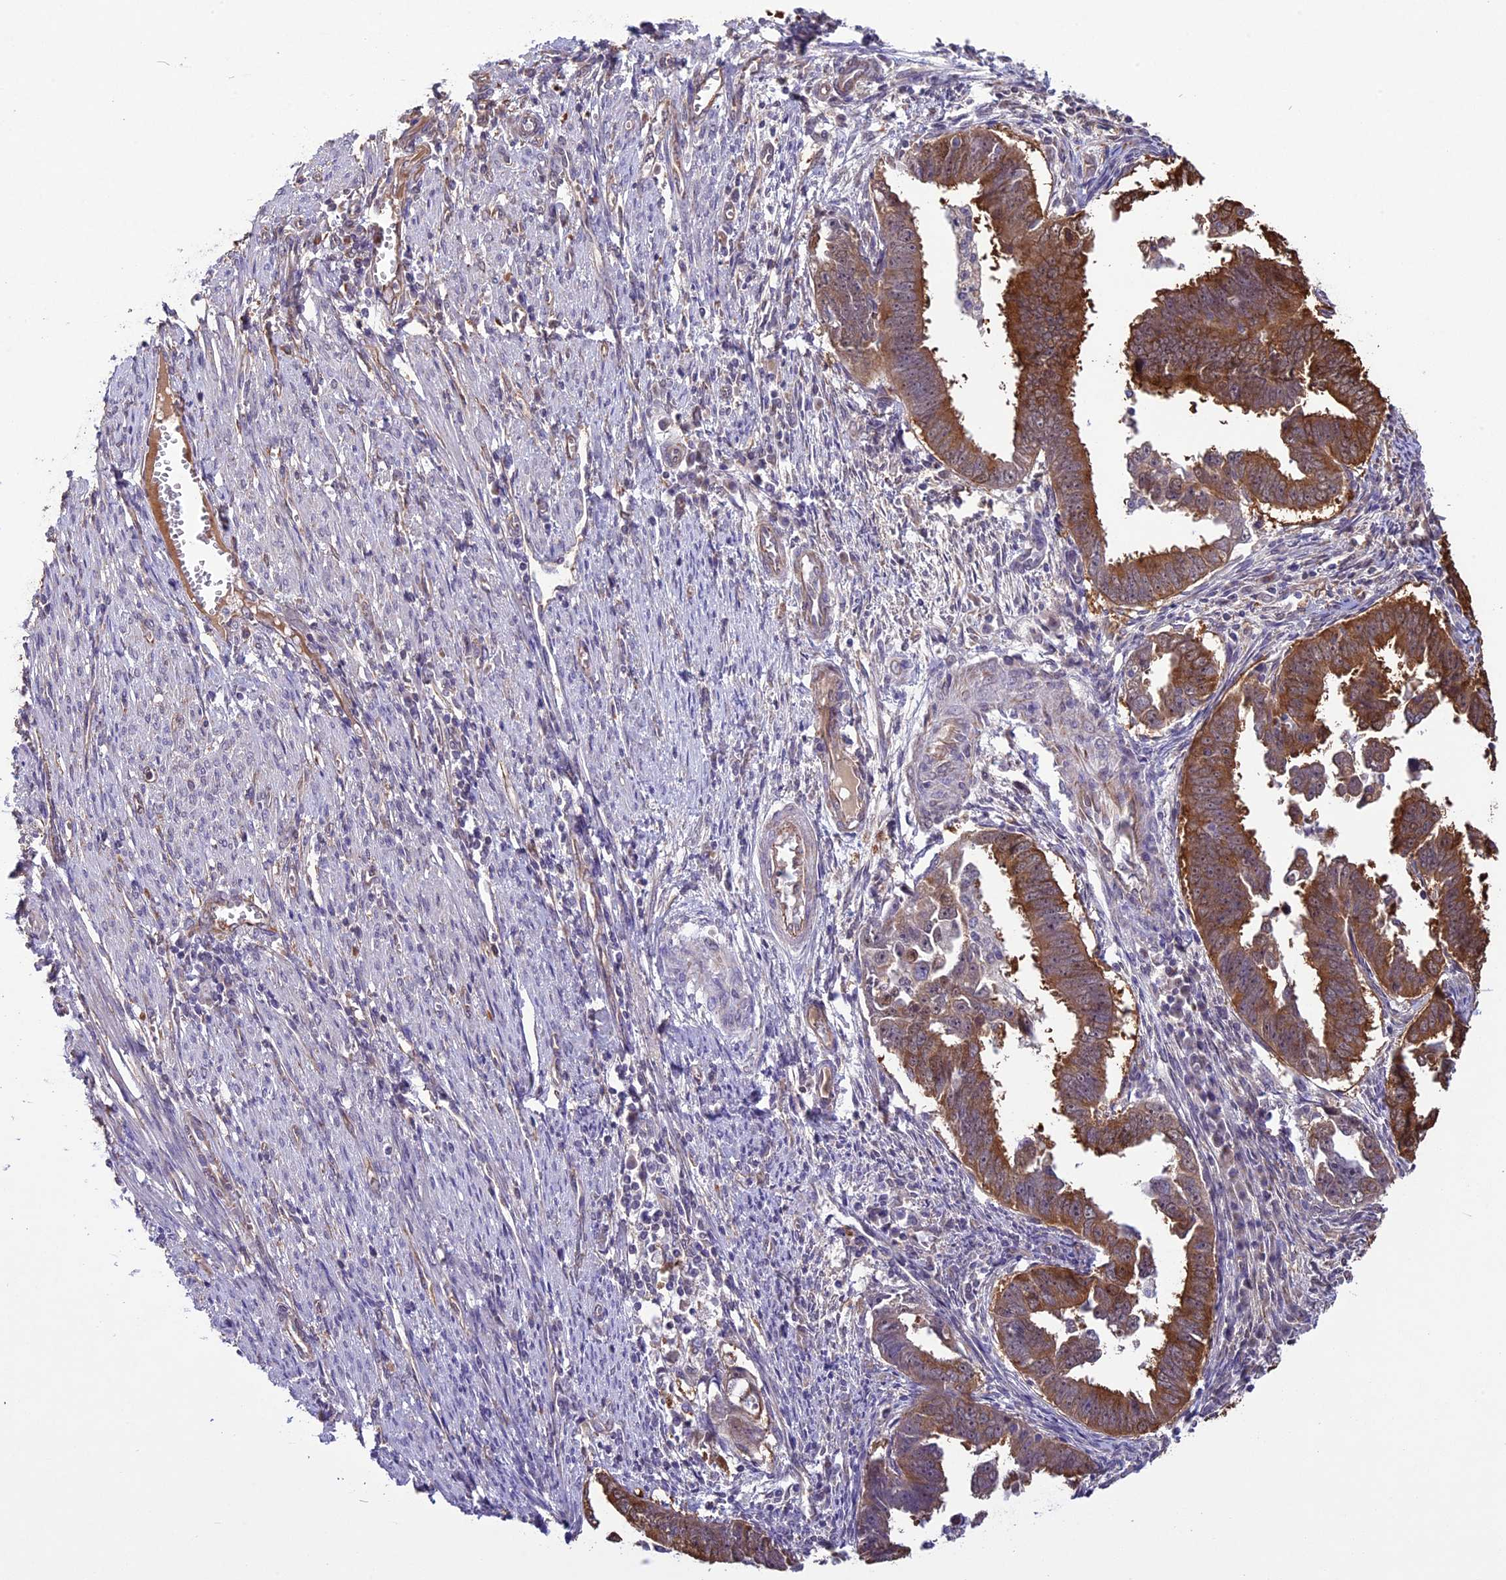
{"staining": {"intensity": "strong", "quantity": ">75%", "location": "cytoplasmic/membranous"}, "tissue": "endometrial cancer", "cell_type": "Tumor cells", "image_type": "cancer", "snomed": [{"axis": "morphology", "description": "Adenocarcinoma, NOS"}, {"axis": "topography", "description": "Endometrium"}], "caption": "Protein staining of adenocarcinoma (endometrial) tissue displays strong cytoplasmic/membranous positivity in approximately >75% of tumor cells.", "gene": "C3orf70", "patient": {"sex": "female", "age": 75}}